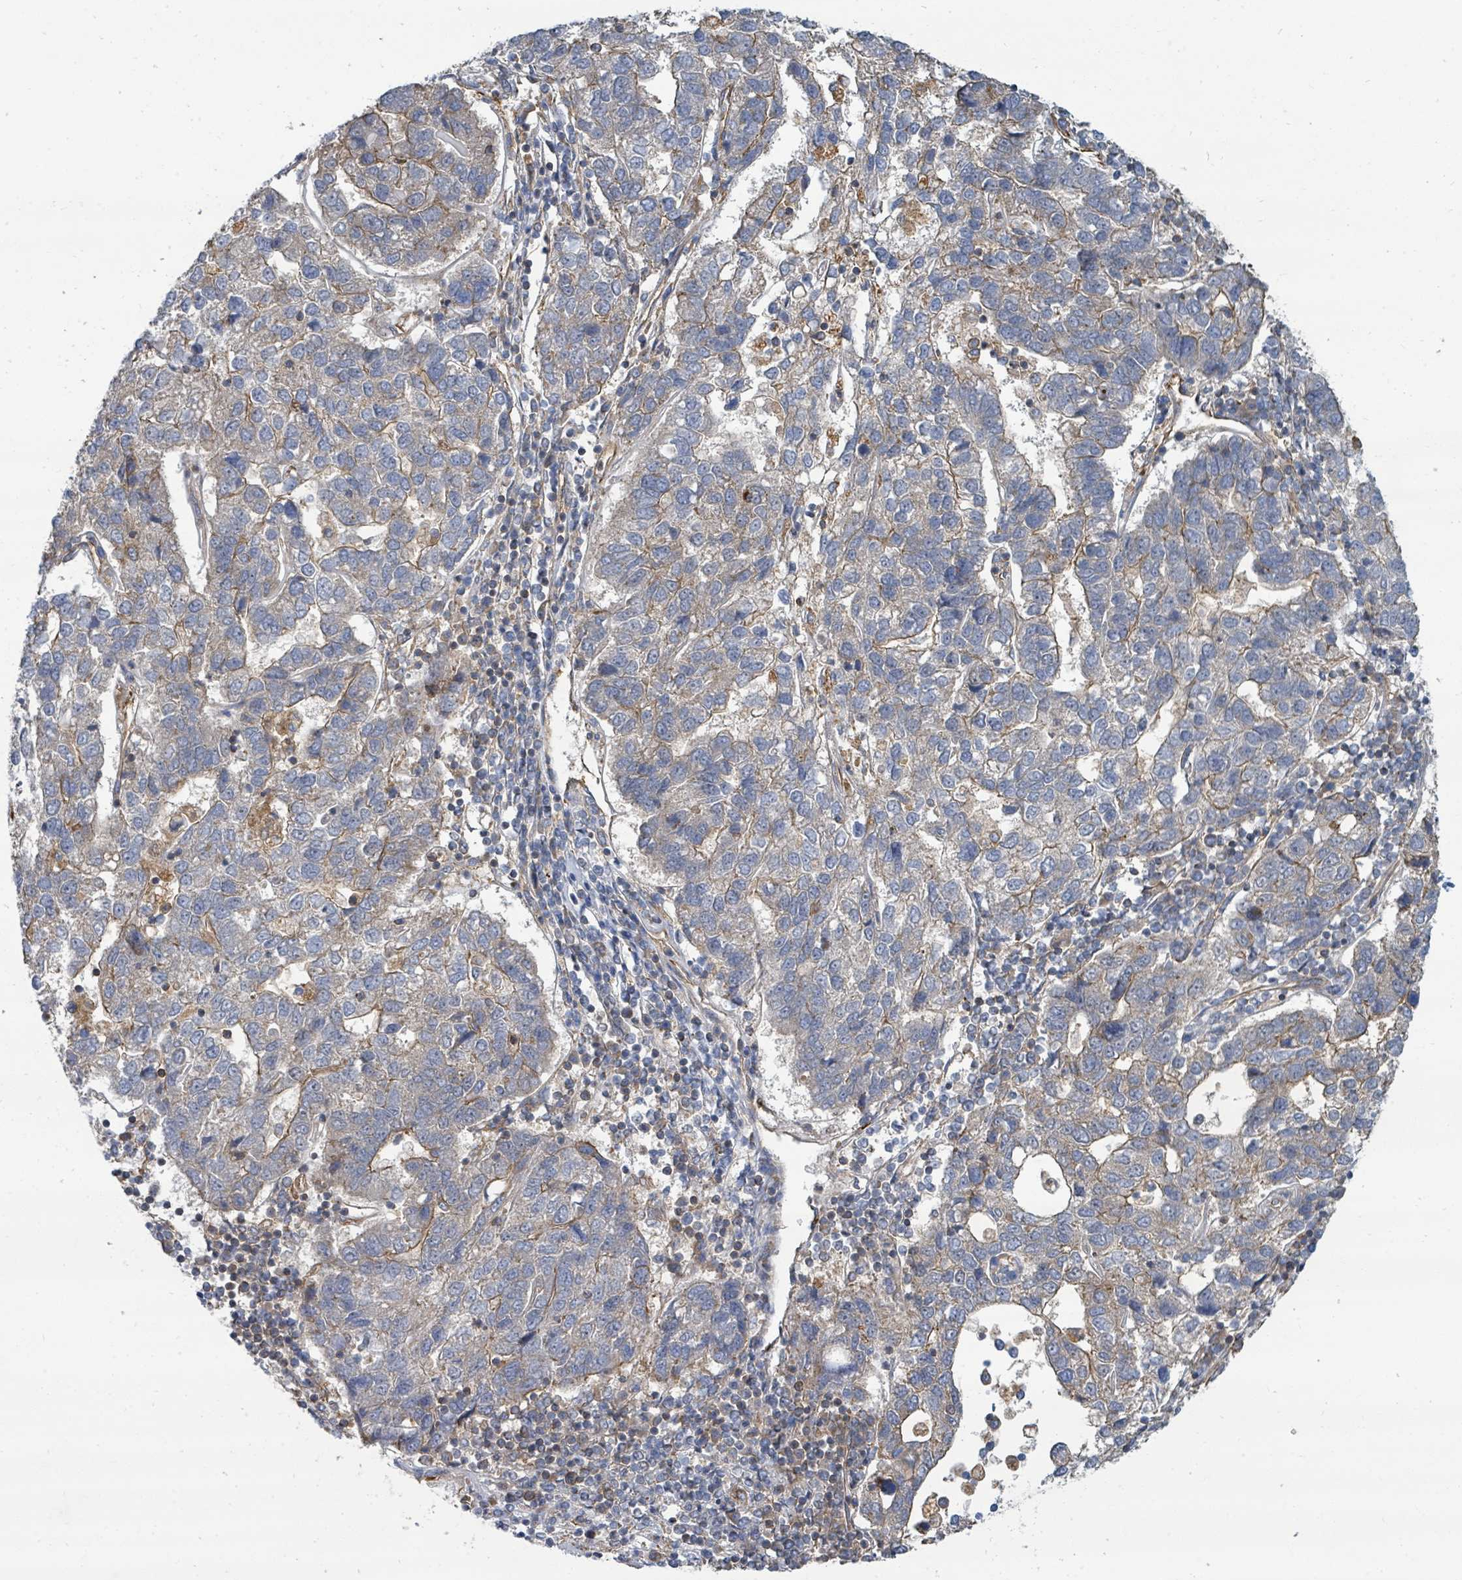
{"staining": {"intensity": "moderate", "quantity": "25%-75%", "location": "cytoplasmic/membranous"}, "tissue": "pancreatic cancer", "cell_type": "Tumor cells", "image_type": "cancer", "snomed": [{"axis": "morphology", "description": "Adenocarcinoma, NOS"}, {"axis": "topography", "description": "Pancreas"}], "caption": "A medium amount of moderate cytoplasmic/membranous expression is appreciated in about 25%-75% of tumor cells in pancreatic cancer tissue. (brown staining indicates protein expression, while blue staining denotes nuclei).", "gene": "BOLA2B", "patient": {"sex": "female", "age": 61}}